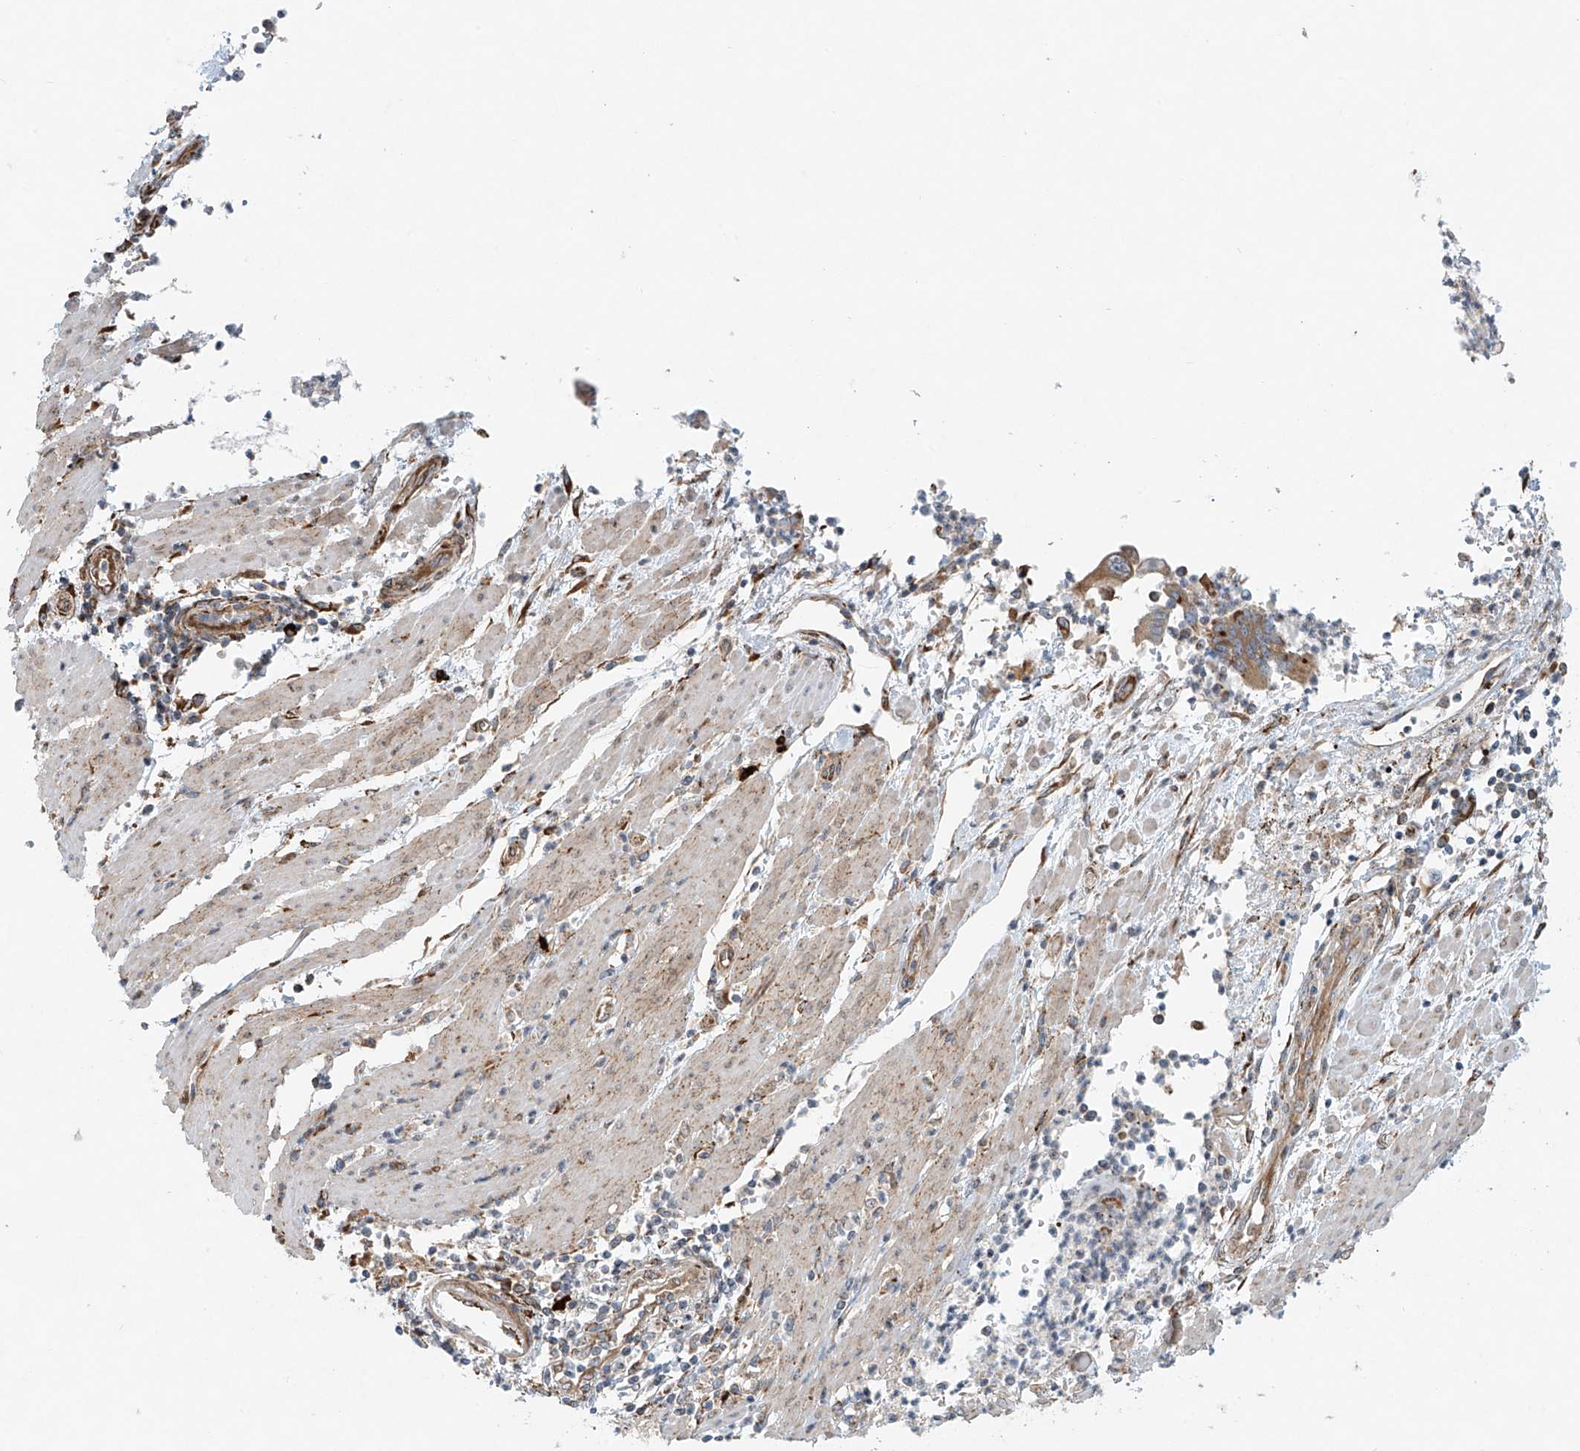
{"staining": {"intensity": "moderate", "quantity": ">75%", "location": "cytoplasmic/membranous"}, "tissue": "pancreatic cancer", "cell_type": "Tumor cells", "image_type": "cancer", "snomed": [{"axis": "morphology", "description": "Adenocarcinoma, NOS"}, {"axis": "topography", "description": "Pancreas"}], "caption": "This histopathology image exhibits immunohistochemistry staining of human pancreatic cancer (adenocarcinoma), with medium moderate cytoplasmic/membranous staining in approximately >75% of tumor cells.", "gene": "EIPR1", "patient": {"sex": "male", "age": 69}}